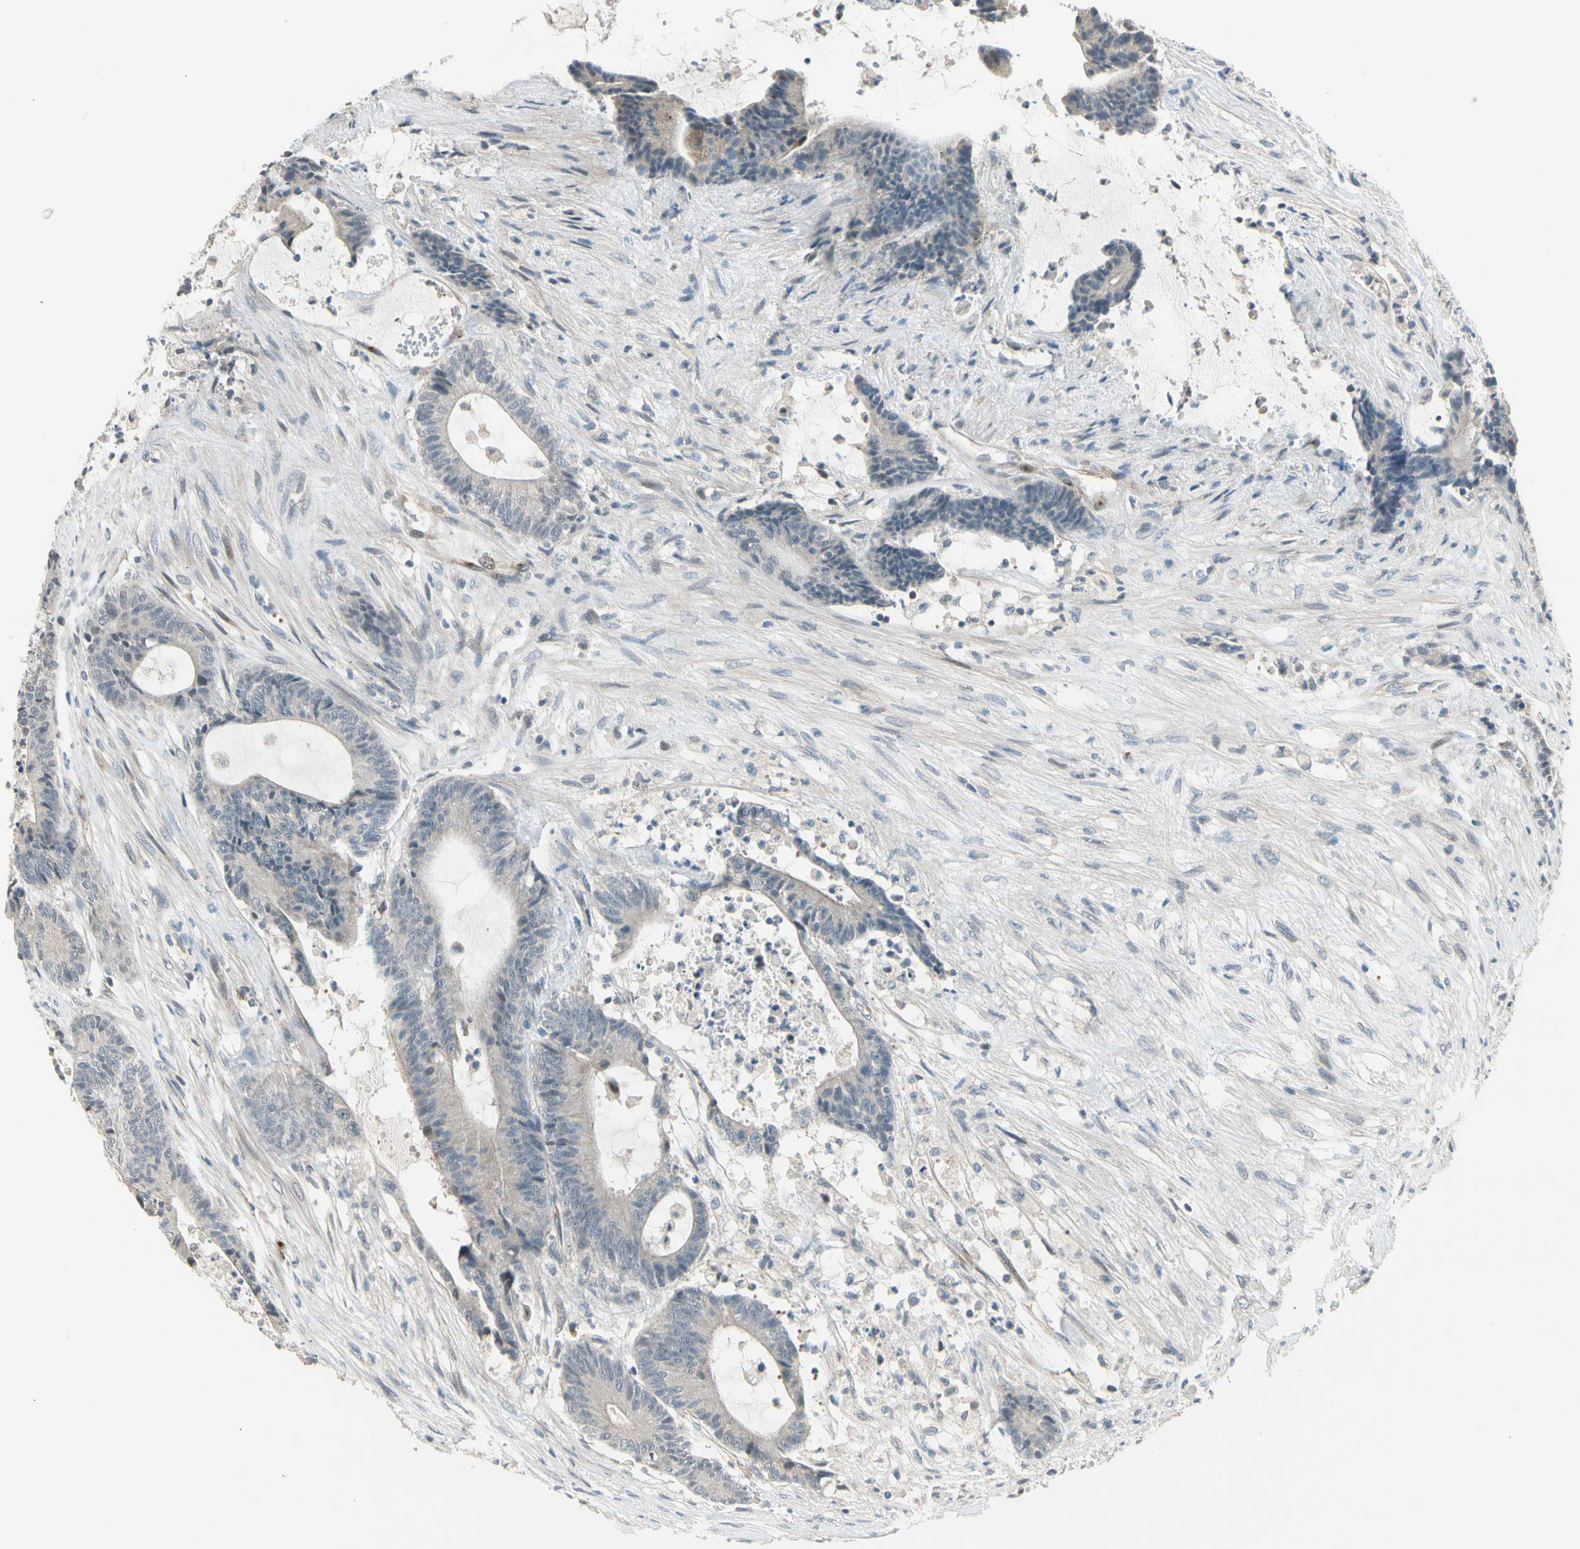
{"staining": {"intensity": "negative", "quantity": "none", "location": "none"}, "tissue": "colorectal cancer", "cell_type": "Tumor cells", "image_type": "cancer", "snomed": [{"axis": "morphology", "description": "Adenocarcinoma, NOS"}, {"axis": "topography", "description": "Colon"}], "caption": "DAB immunohistochemical staining of adenocarcinoma (colorectal) shows no significant positivity in tumor cells. Nuclei are stained in blue.", "gene": "PCDHB15", "patient": {"sex": "female", "age": 84}}